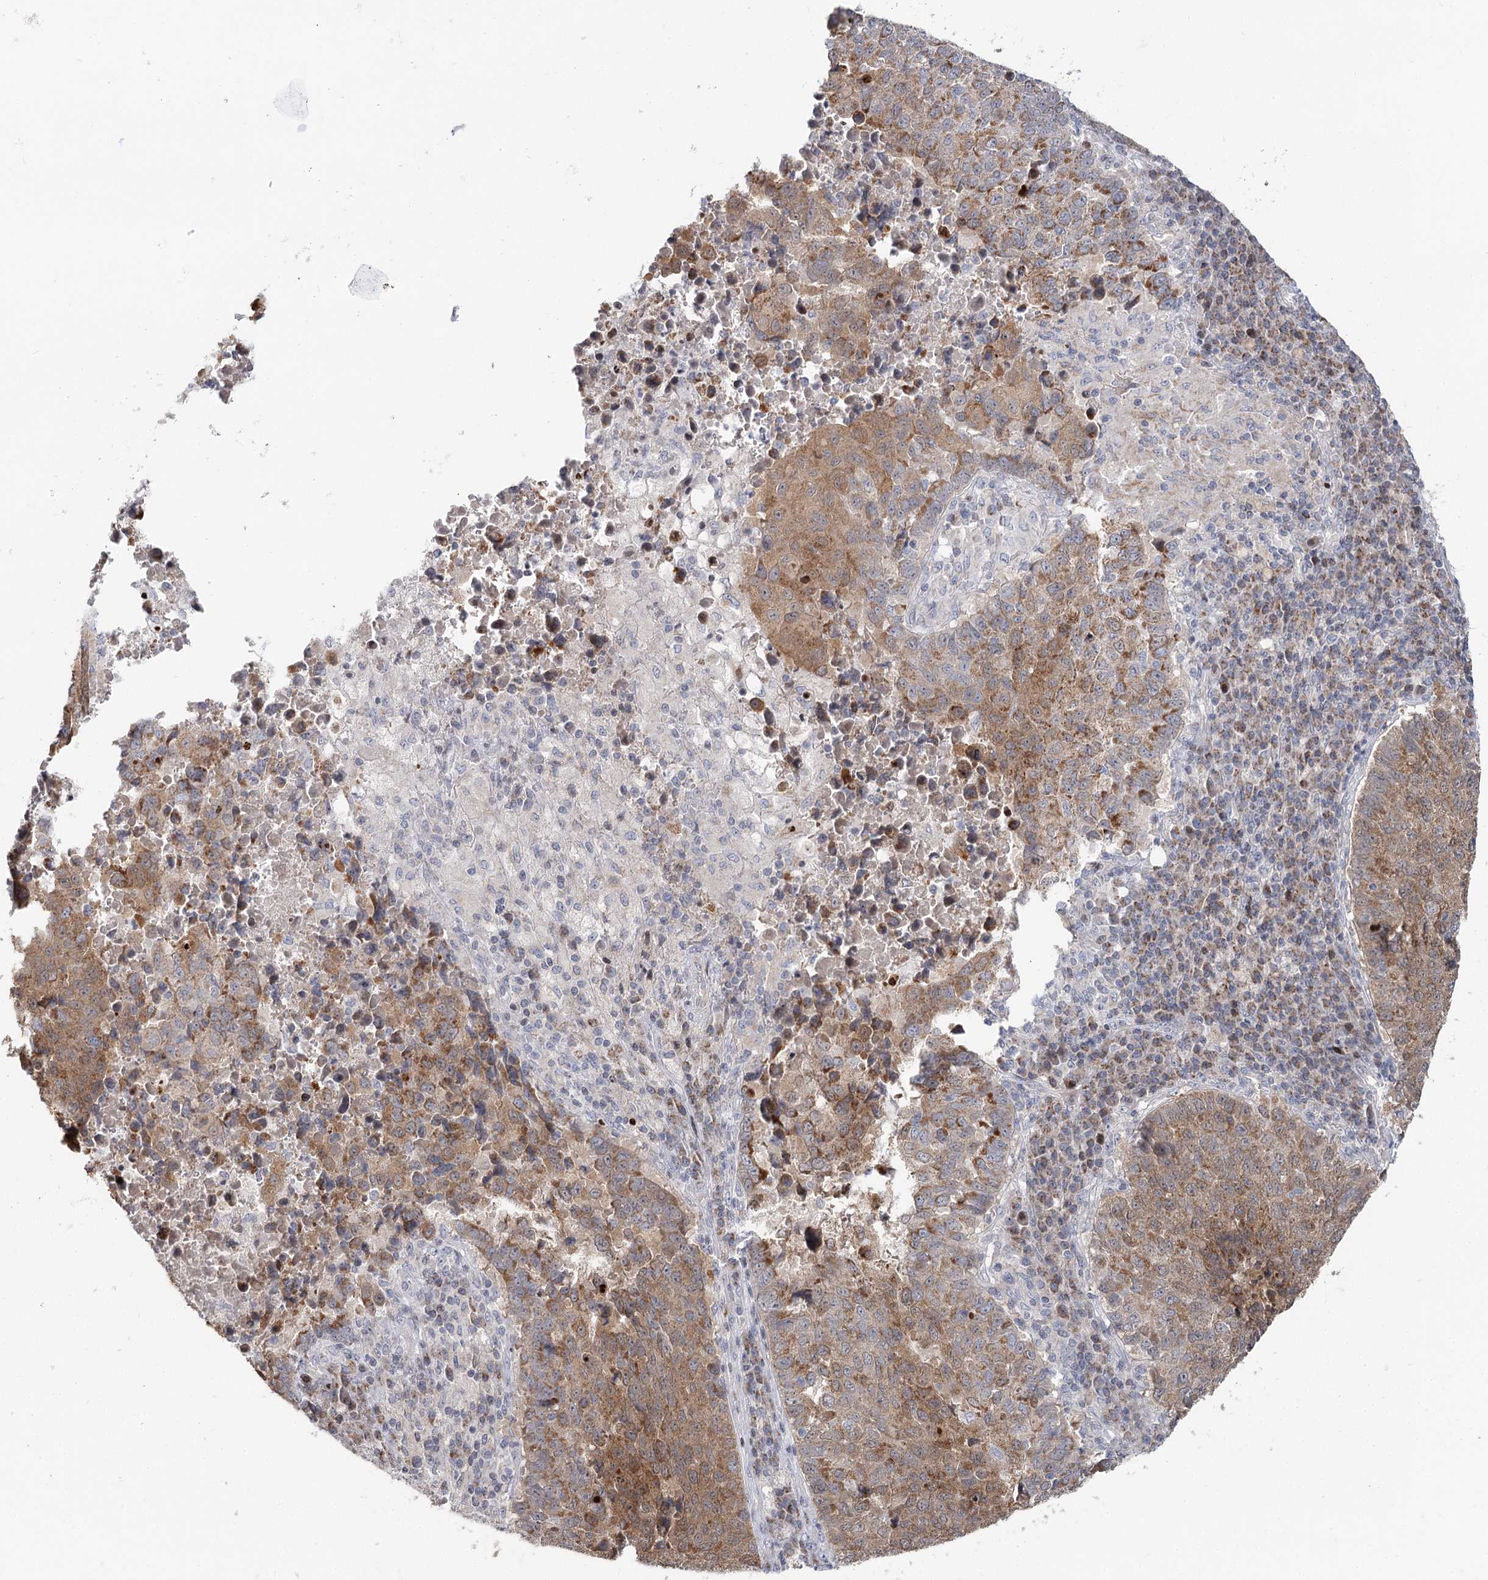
{"staining": {"intensity": "moderate", "quantity": ">75%", "location": "cytoplasmic/membranous"}, "tissue": "lung cancer", "cell_type": "Tumor cells", "image_type": "cancer", "snomed": [{"axis": "morphology", "description": "Squamous cell carcinoma, NOS"}, {"axis": "topography", "description": "Lung"}], "caption": "A micrograph of human lung squamous cell carcinoma stained for a protein exhibits moderate cytoplasmic/membranous brown staining in tumor cells.", "gene": "PTGR1", "patient": {"sex": "male", "age": 73}}